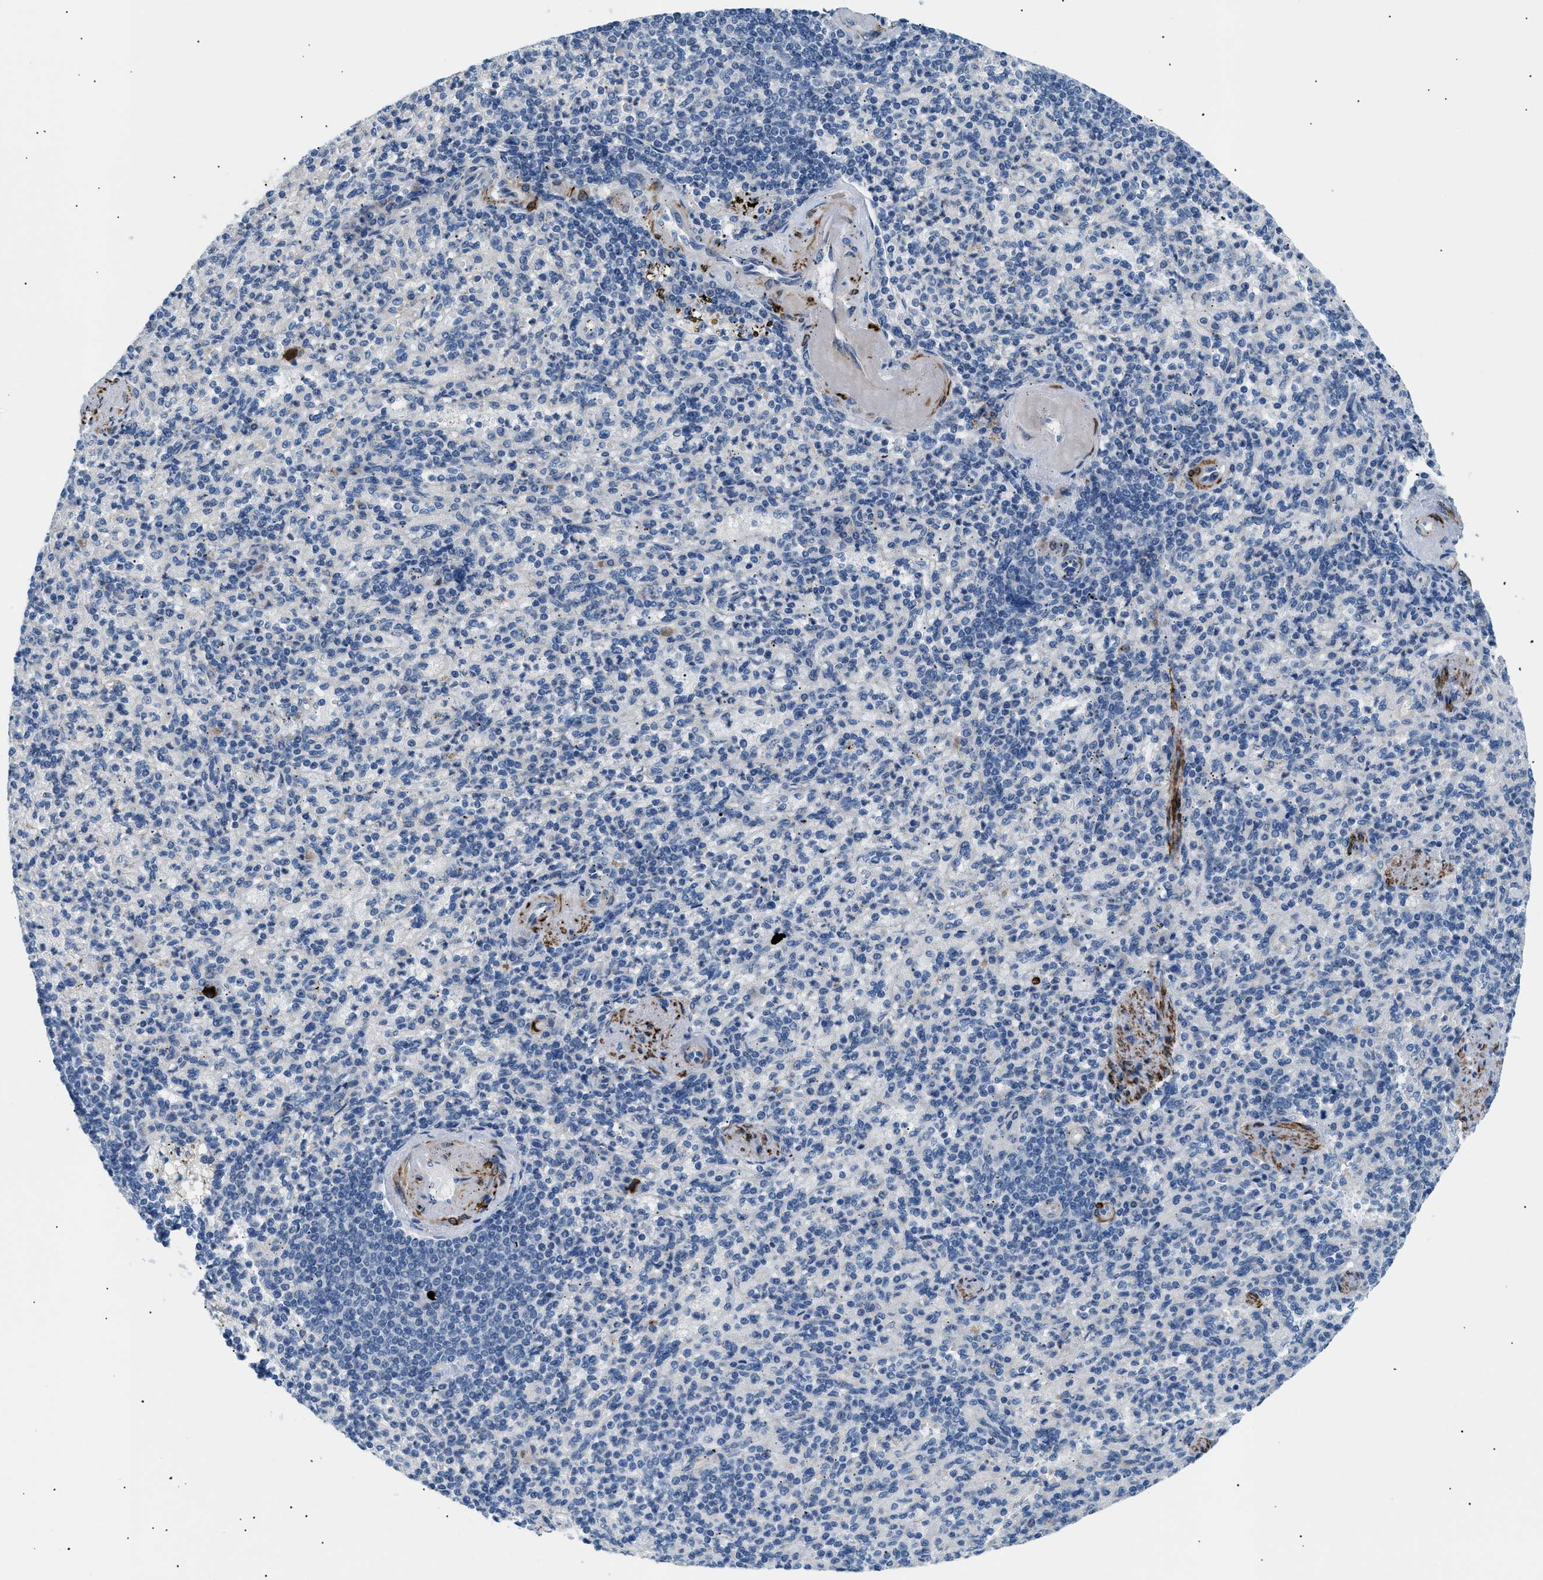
{"staining": {"intensity": "moderate", "quantity": "<25%", "location": "cytoplasmic/membranous"}, "tissue": "spleen", "cell_type": "Cells in red pulp", "image_type": "normal", "snomed": [{"axis": "morphology", "description": "Normal tissue, NOS"}, {"axis": "topography", "description": "Spleen"}], "caption": "Moderate cytoplasmic/membranous positivity for a protein is appreciated in approximately <25% of cells in red pulp of benign spleen using immunohistochemistry (IHC).", "gene": "ICA1", "patient": {"sex": "female", "age": 74}}